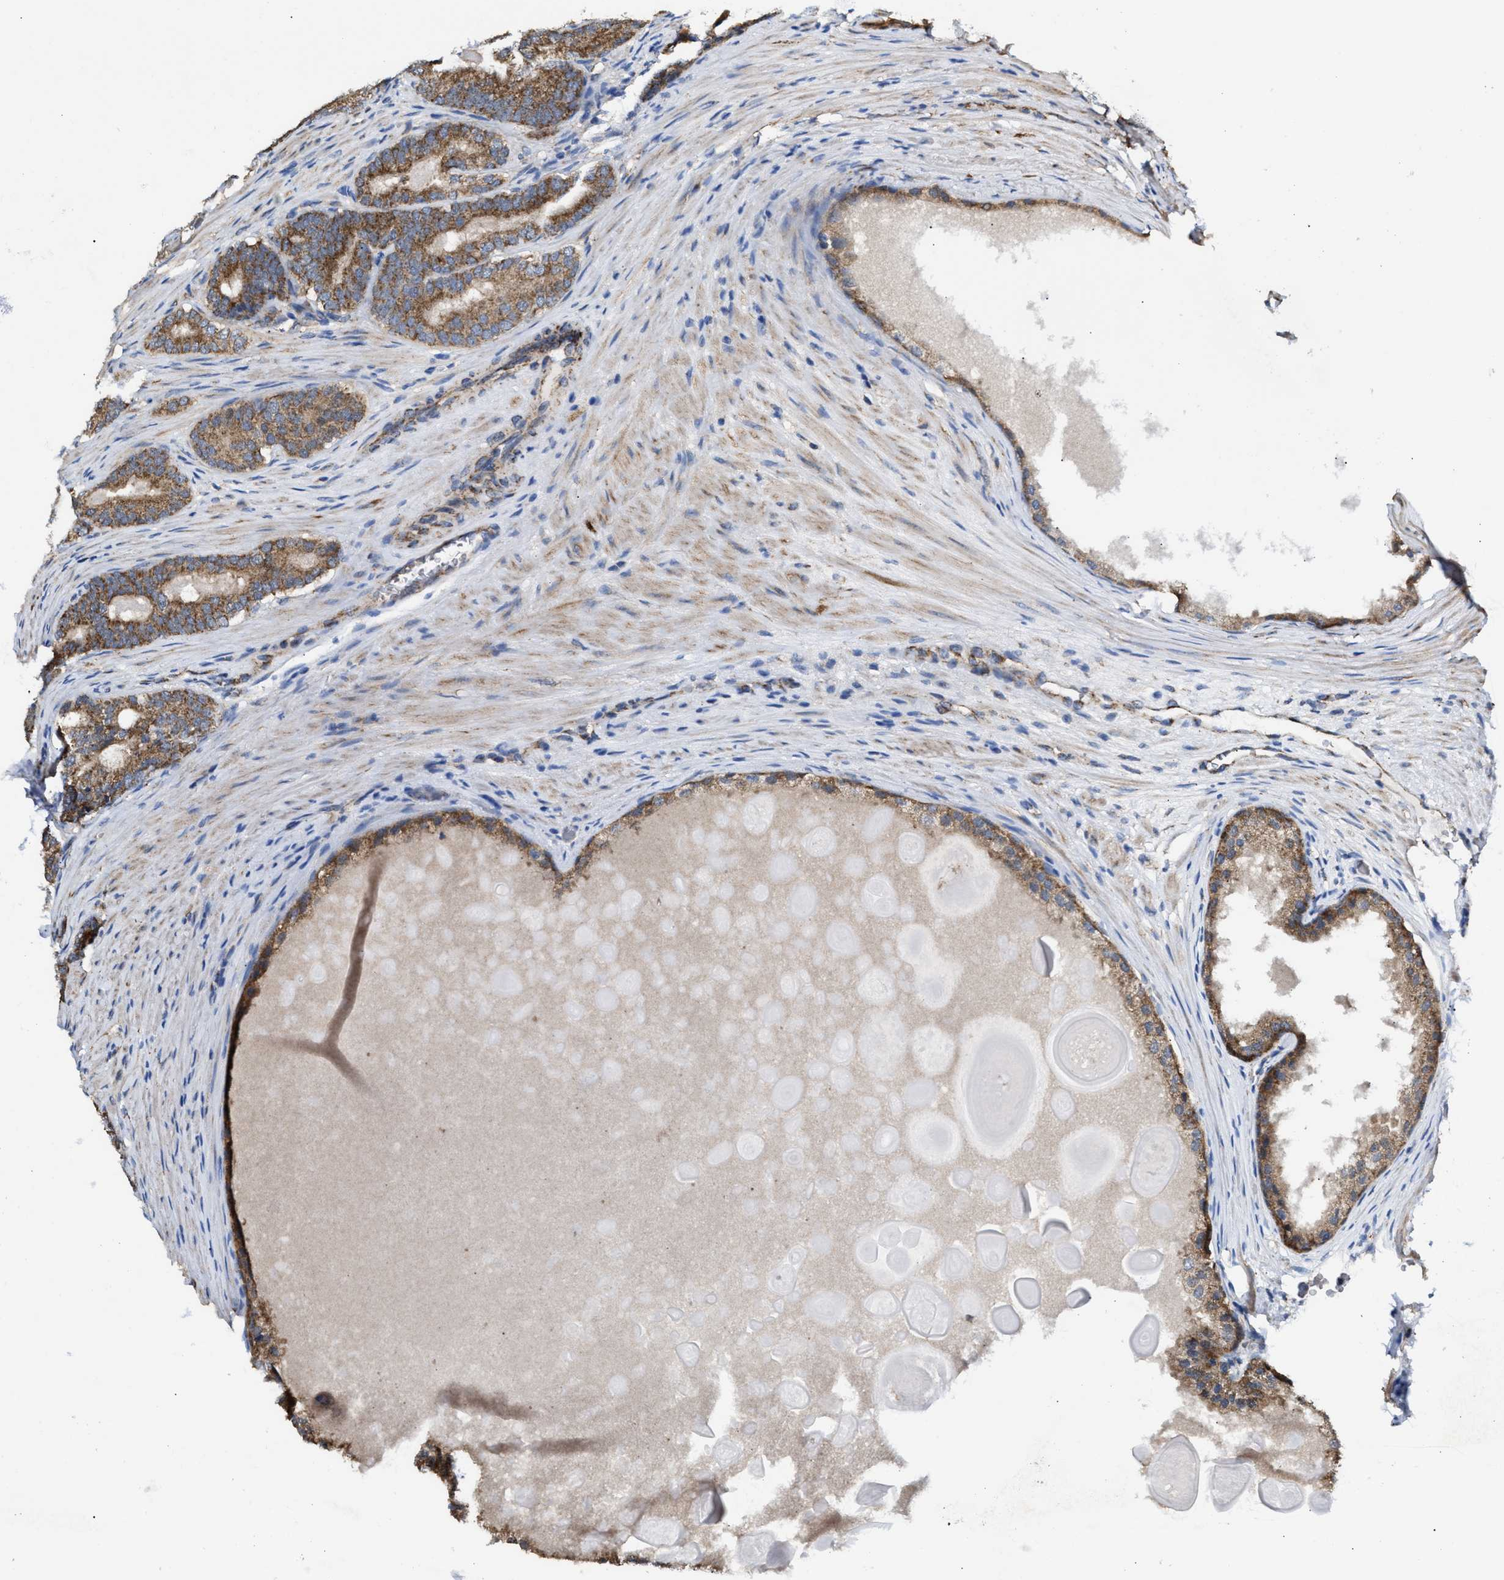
{"staining": {"intensity": "strong", "quantity": ">75%", "location": "cytoplasmic/membranous"}, "tissue": "prostate cancer", "cell_type": "Tumor cells", "image_type": "cancer", "snomed": [{"axis": "morphology", "description": "Adenocarcinoma, High grade"}, {"axis": "topography", "description": "Prostate"}], "caption": "IHC (DAB) staining of human prostate adenocarcinoma (high-grade) reveals strong cytoplasmic/membranous protein staining in about >75% of tumor cells.", "gene": "MECR", "patient": {"sex": "male", "age": 60}}